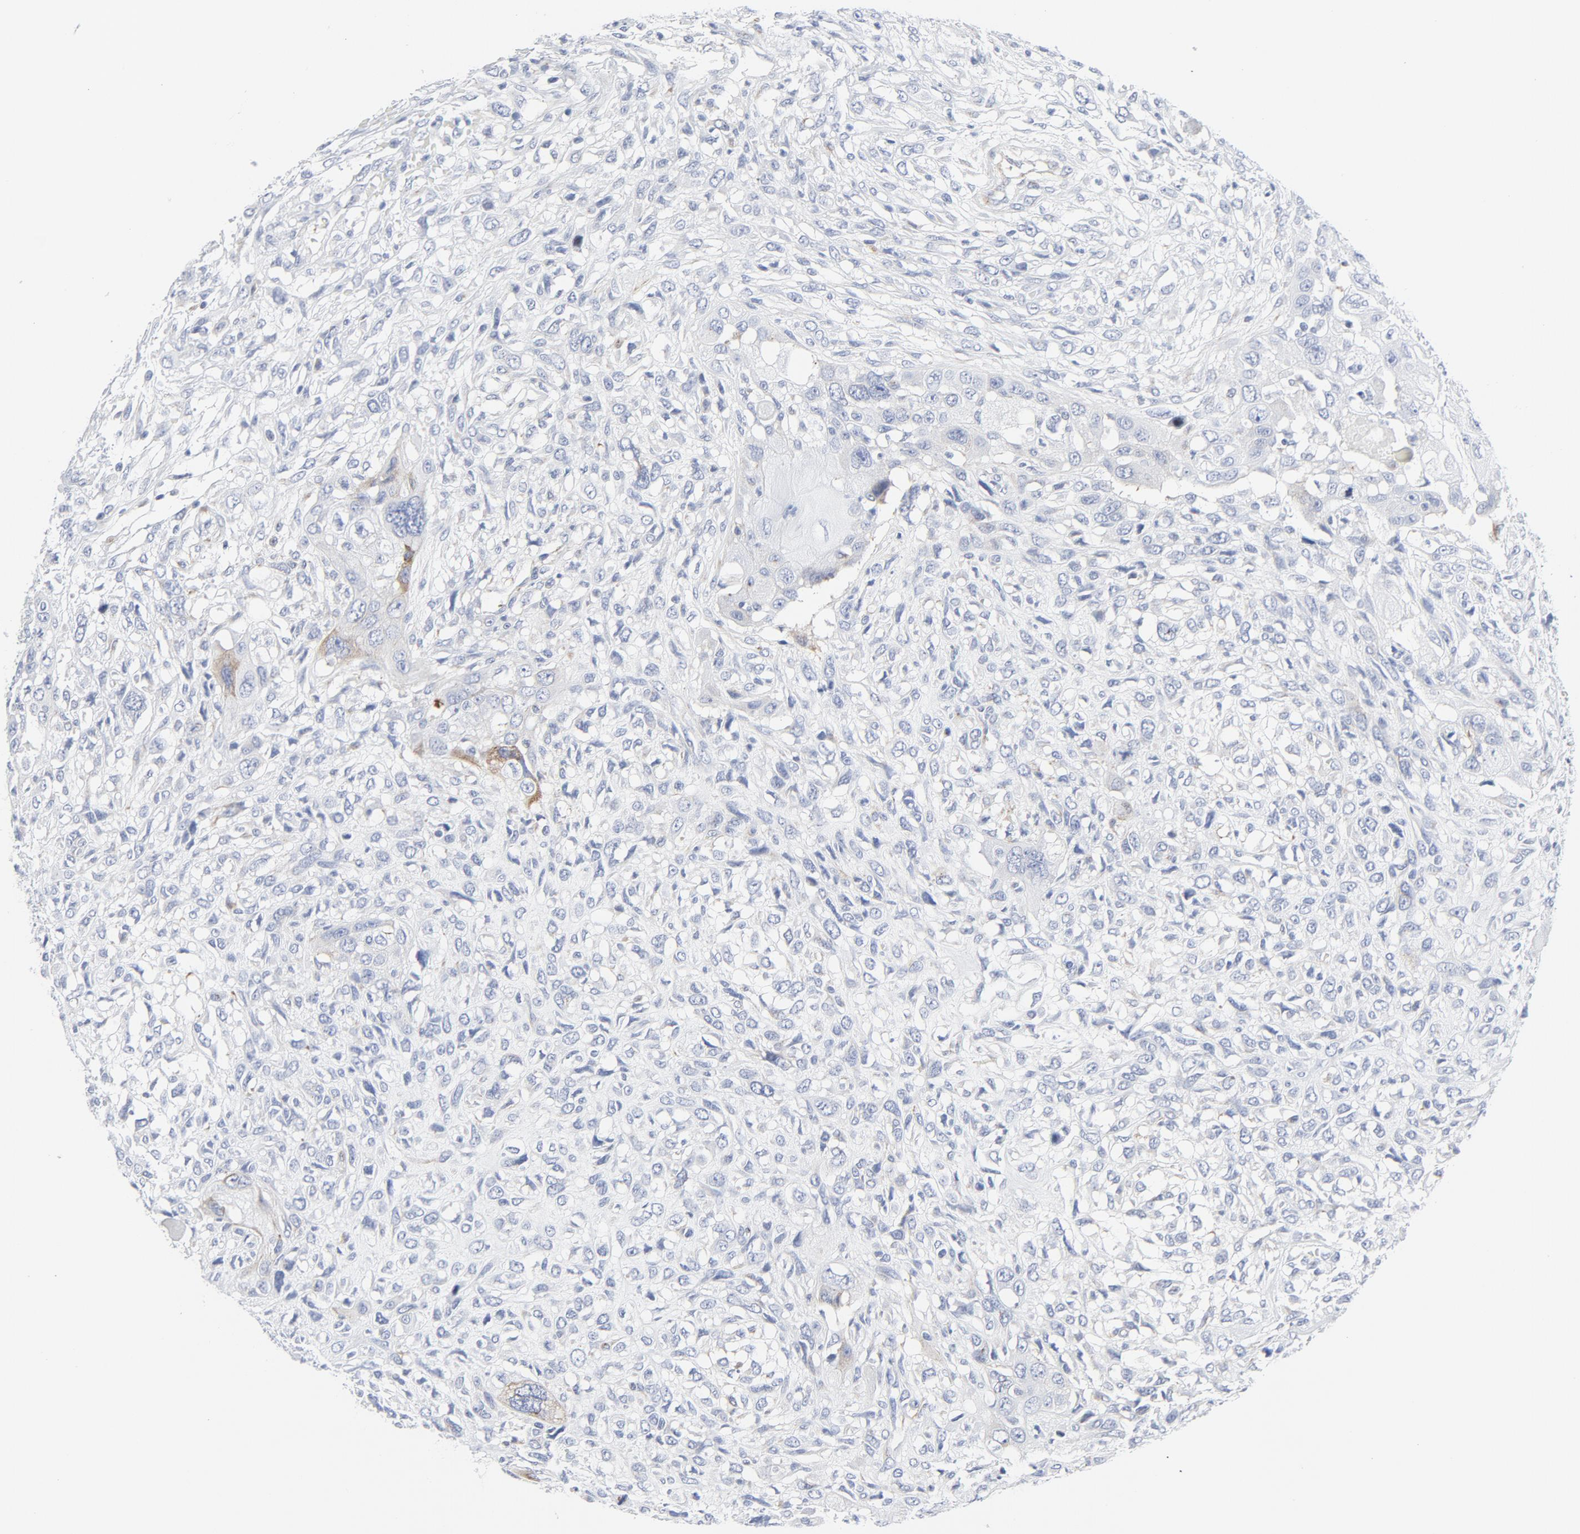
{"staining": {"intensity": "moderate", "quantity": "<25%", "location": "cytoplasmic/membranous"}, "tissue": "head and neck cancer", "cell_type": "Tumor cells", "image_type": "cancer", "snomed": [{"axis": "morphology", "description": "Neoplasm, malignant, NOS"}, {"axis": "topography", "description": "Salivary gland"}, {"axis": "topography", "description": "Head-Neck"}], "caption": "High-magnification brightfield microscopy of head and neck malignant neoplasm stained with DAB (brown) and counterstained with hematoxylin (blue). tumor cells exhibit moderate cytoplasmic/membranous staining is identified in approximately<25% of cells. (DAB IHC with brightfield microscopy, high magnification).", "gene": "TUBB1", "patient": {"sex": "male", "age": 43}}